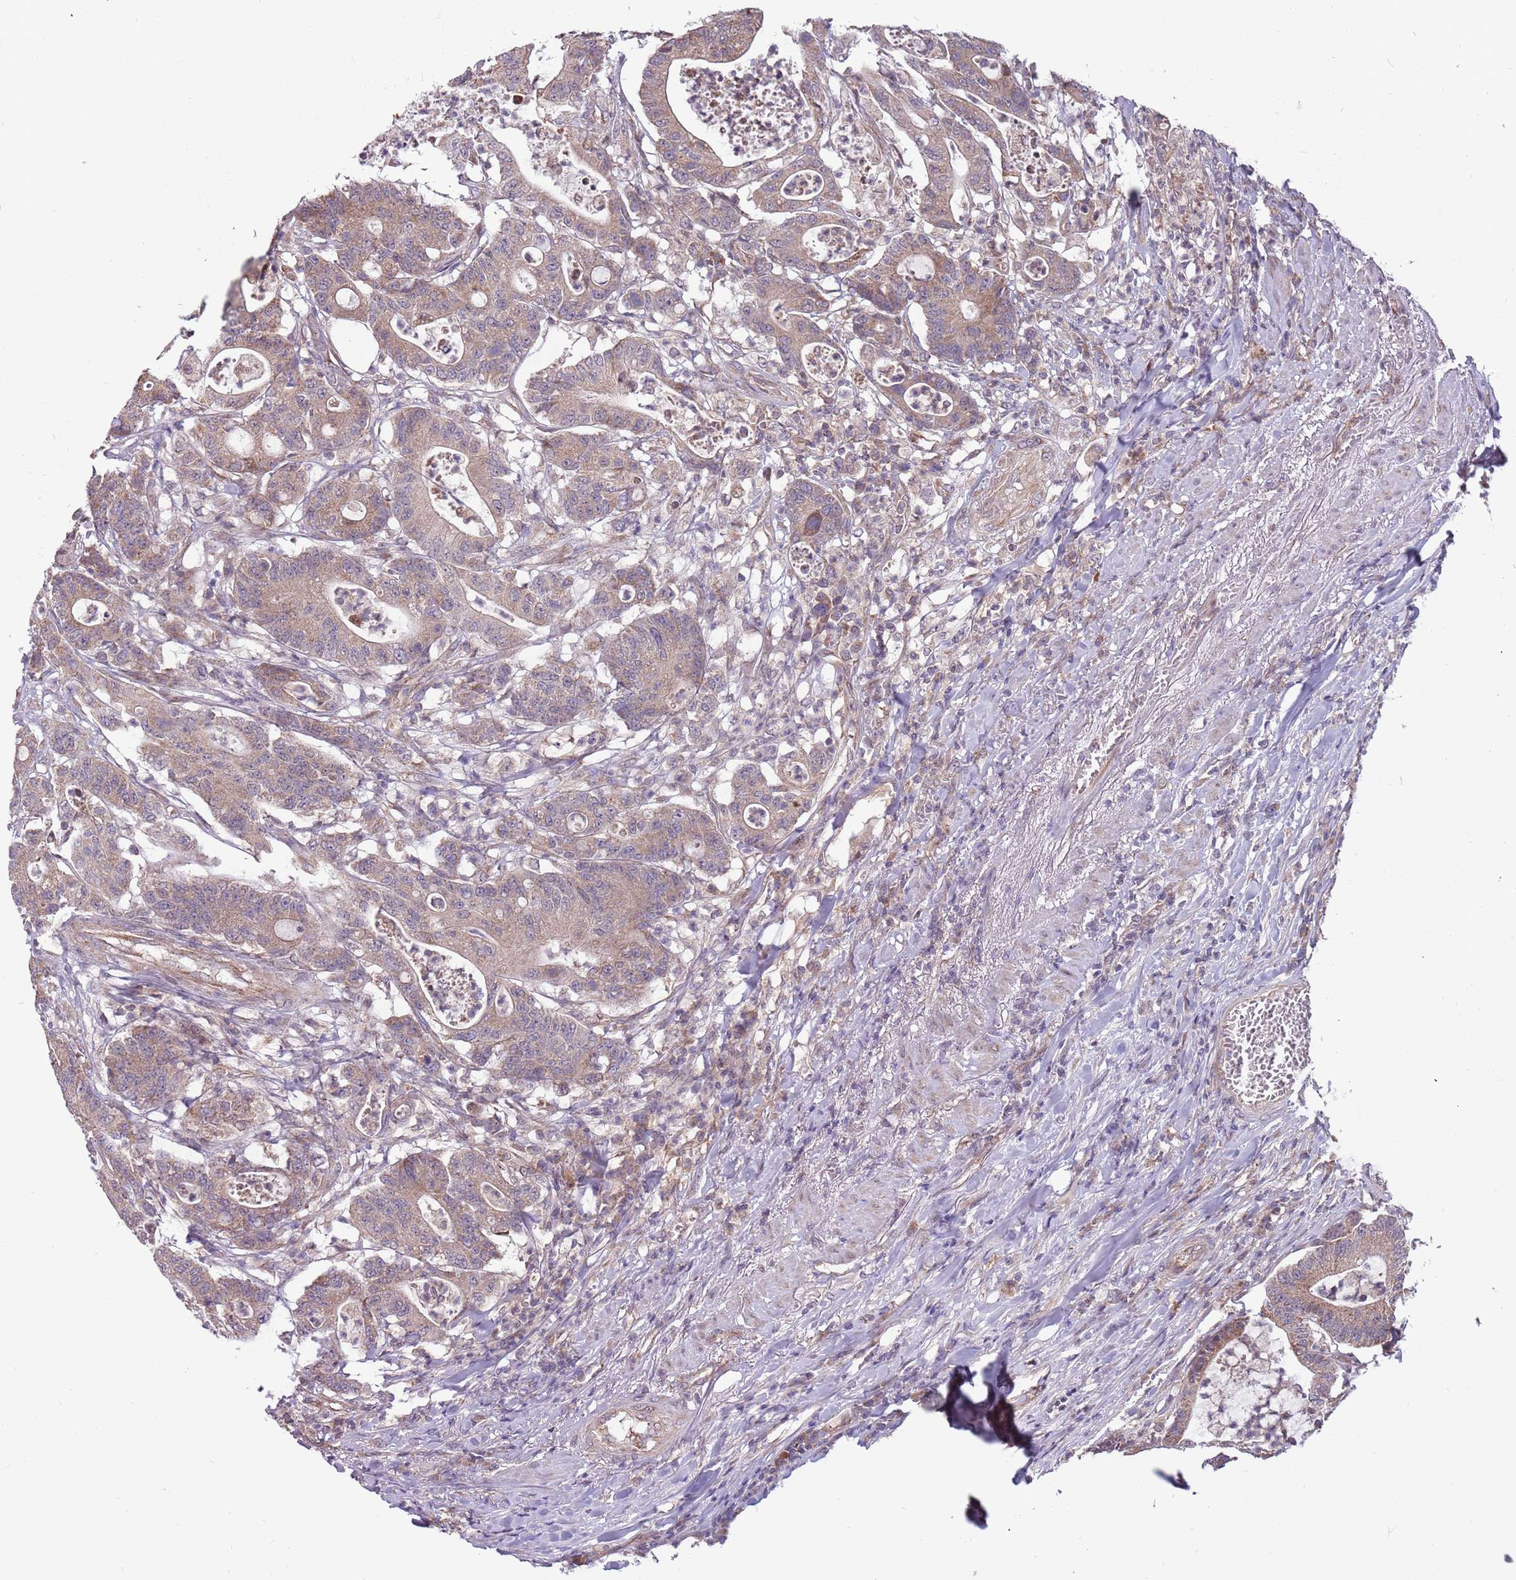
{"staining": {"intensity": "weak", "quantity": "25%-75%", "location": "cytoplasmic/membranous"}, "tissue": "colorectal cancer", "cell_type": "Tumor cells", "image_type": "cancer", "snomed": [{"axis": "morphology", "description": "Adenocarcinoma, NOS"}, {"axis": "topography", "description": "Colon"}], "caption": "High-power microscopy captured an IHC micrograph of adenocarcinoma (colorectal), revealing weak cytoplasmic/membranous positivity in about 25%-75% of tumor cells. (Stains: DAB (3,3'-diaminobenzidine) in brown, nuclei in blue, Microscopy: brightfield microscopy at high magnification).", "gene": "RNF181", "patient": {"sex": "female", "age": 84}}